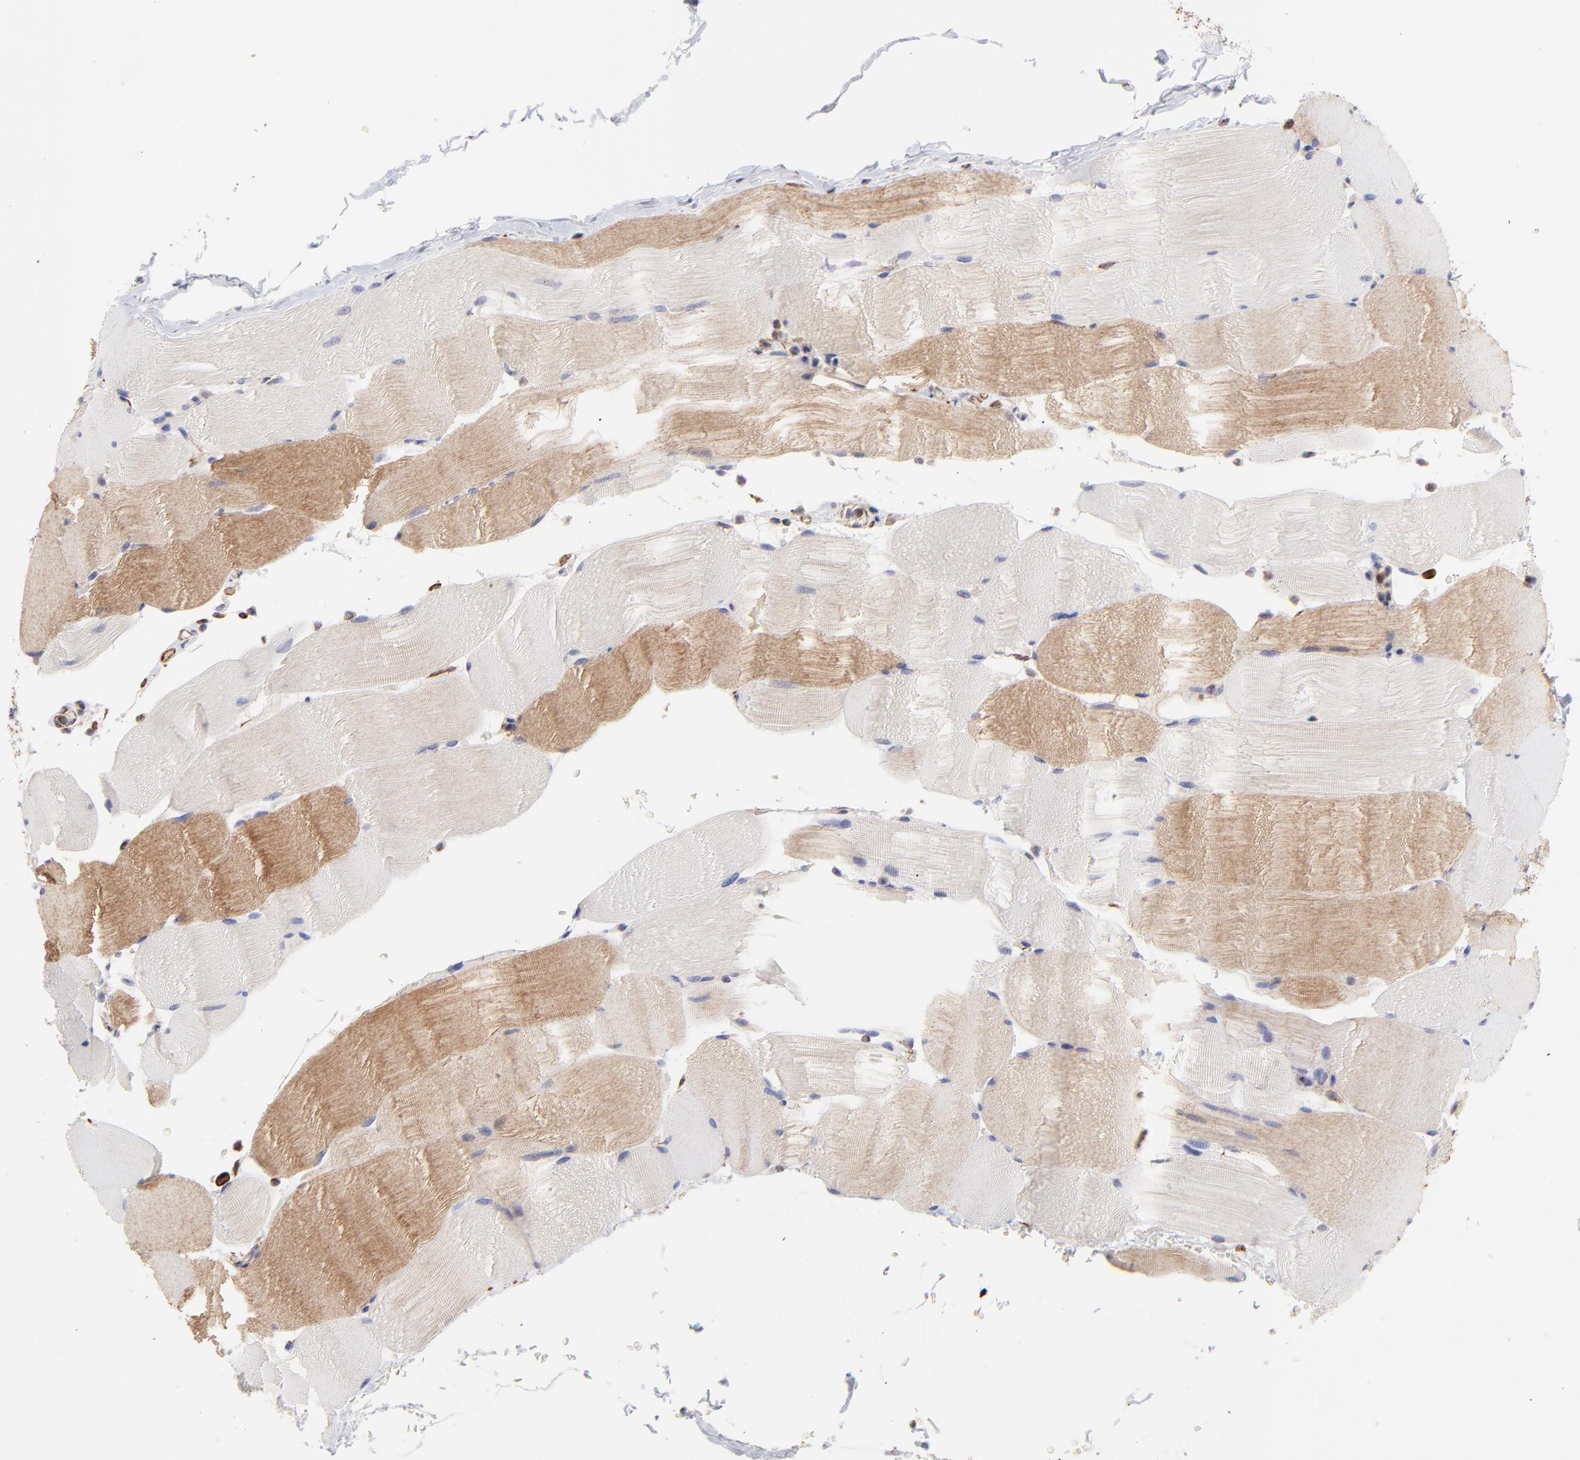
{"staining": {"intensity": "weak", "quantity": "25%-75%", "location": "cytoplasmic/membranous"}, "tissue": "skeletal muscle", "cell_type": "Myocytes", "image_type": "normal", "snomed": [{"axis": "morphology", "description": "Normal tissue, NOS"}, {"axis": "topography", "description": "Skeletal muscle"}], "caption": "DAB immunohistochemical staining of unremarkable skeletal muscle displays weak cytoplasmic/membranous protein staining in approximately 25%-75% of myocytes. (Stains: DAB (3,3'-diaminobenzidine) in brown, nuclei in blue, Microscopy: brightfield microscopy at high magnification).", "gene": "COX8C", "patient": {"sex": "male", "age": 62}}